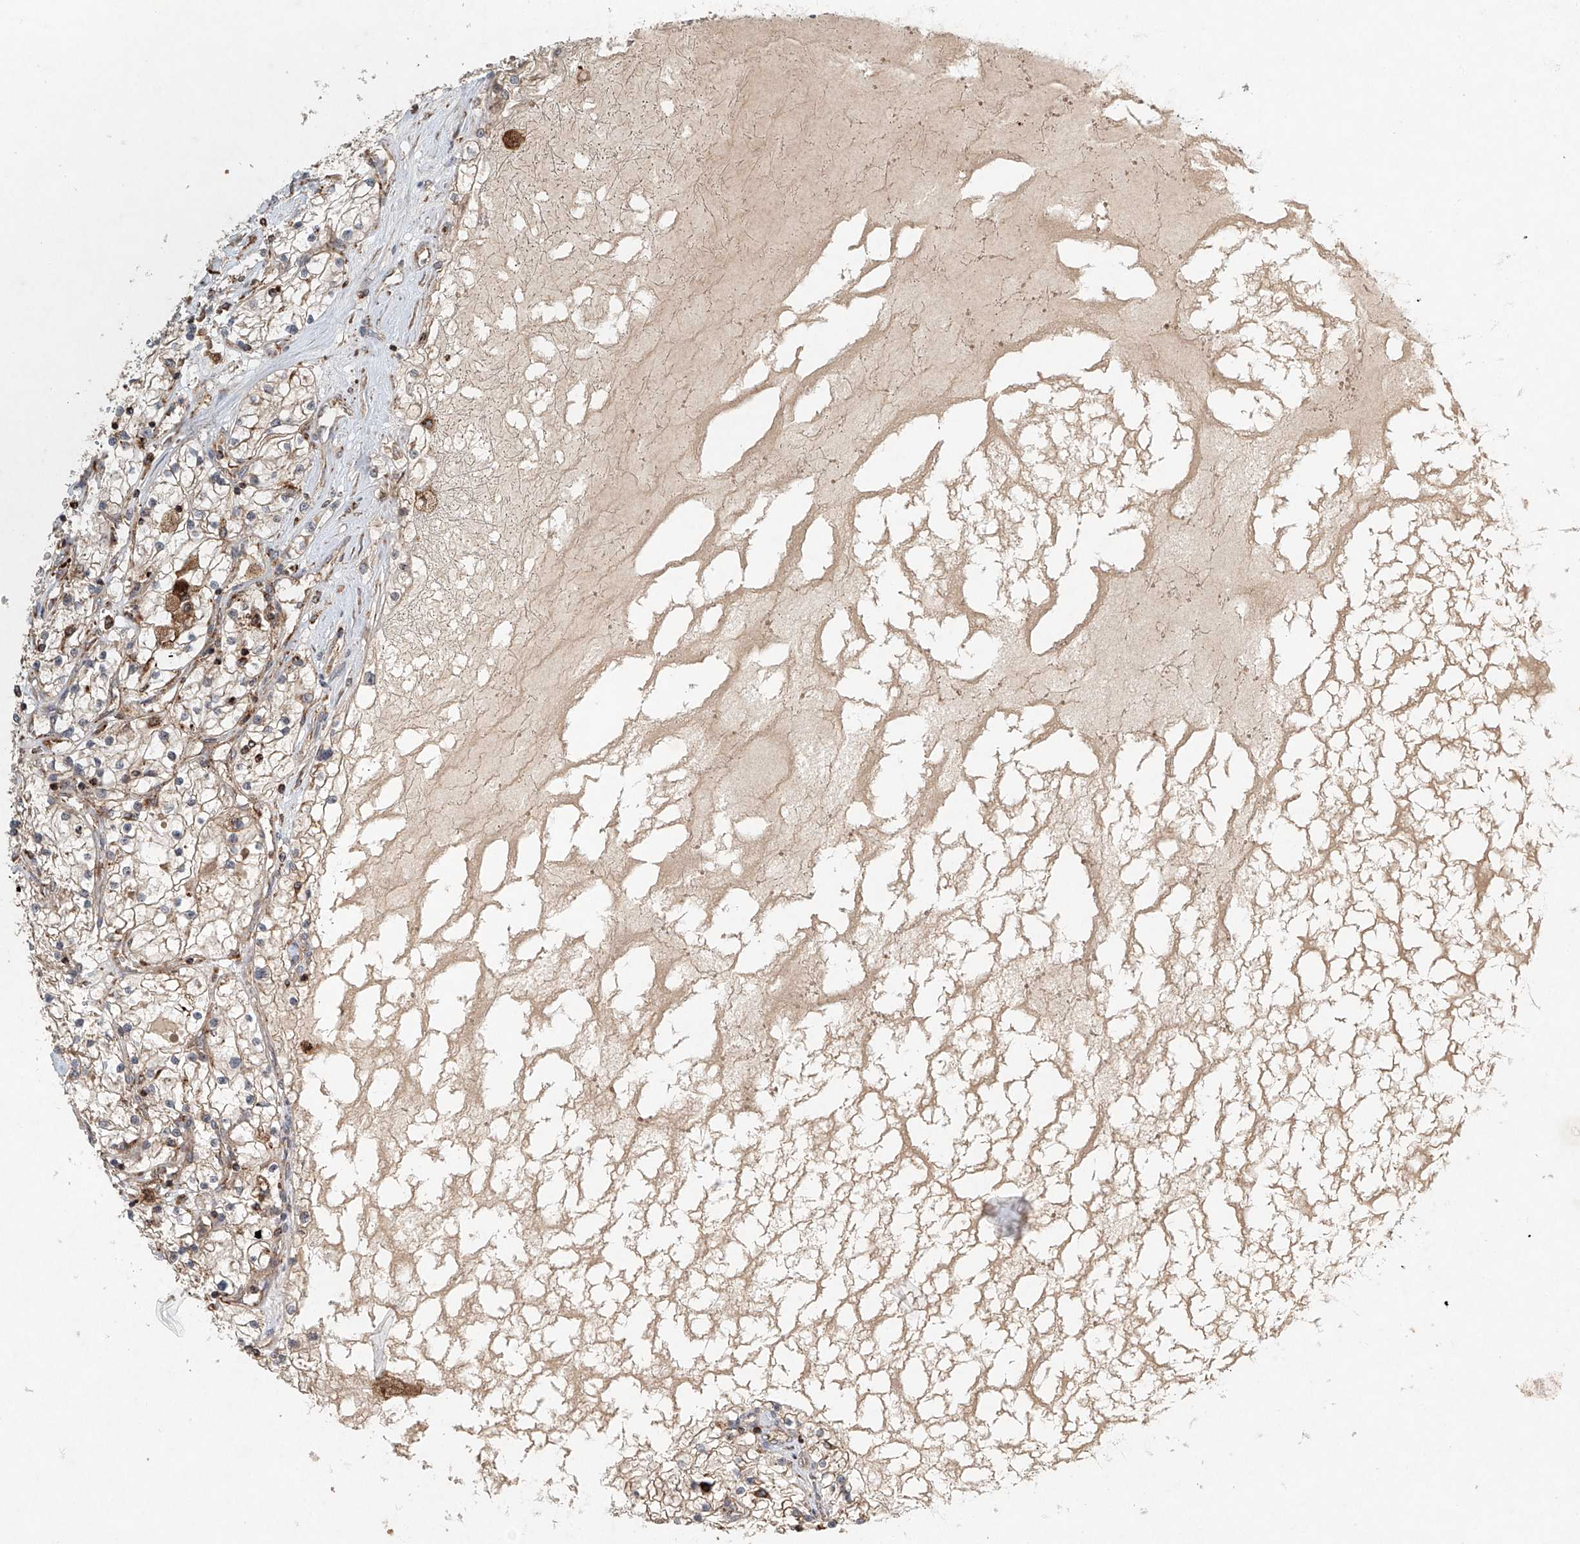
{"staining": {"intensity": "negative", "quantity": "none", "location": "none"}, "tissue": "renal cancer", "cell_type": "Tumor cells", "image_type": "cancer", "snomed": [{"axis": "morphology", "description": "Normal tissue, NOS"}, {"axis": "morphology", "description": "Adenocarcinoma, NOS"}, {"axis": "topography", "description": "Kidney"}], "caption": "The image exhibits no significant positivity in tumor cells of renal cancer.", "gene": "DCAF11", "patient": {"sex": "male", "age": 68}}